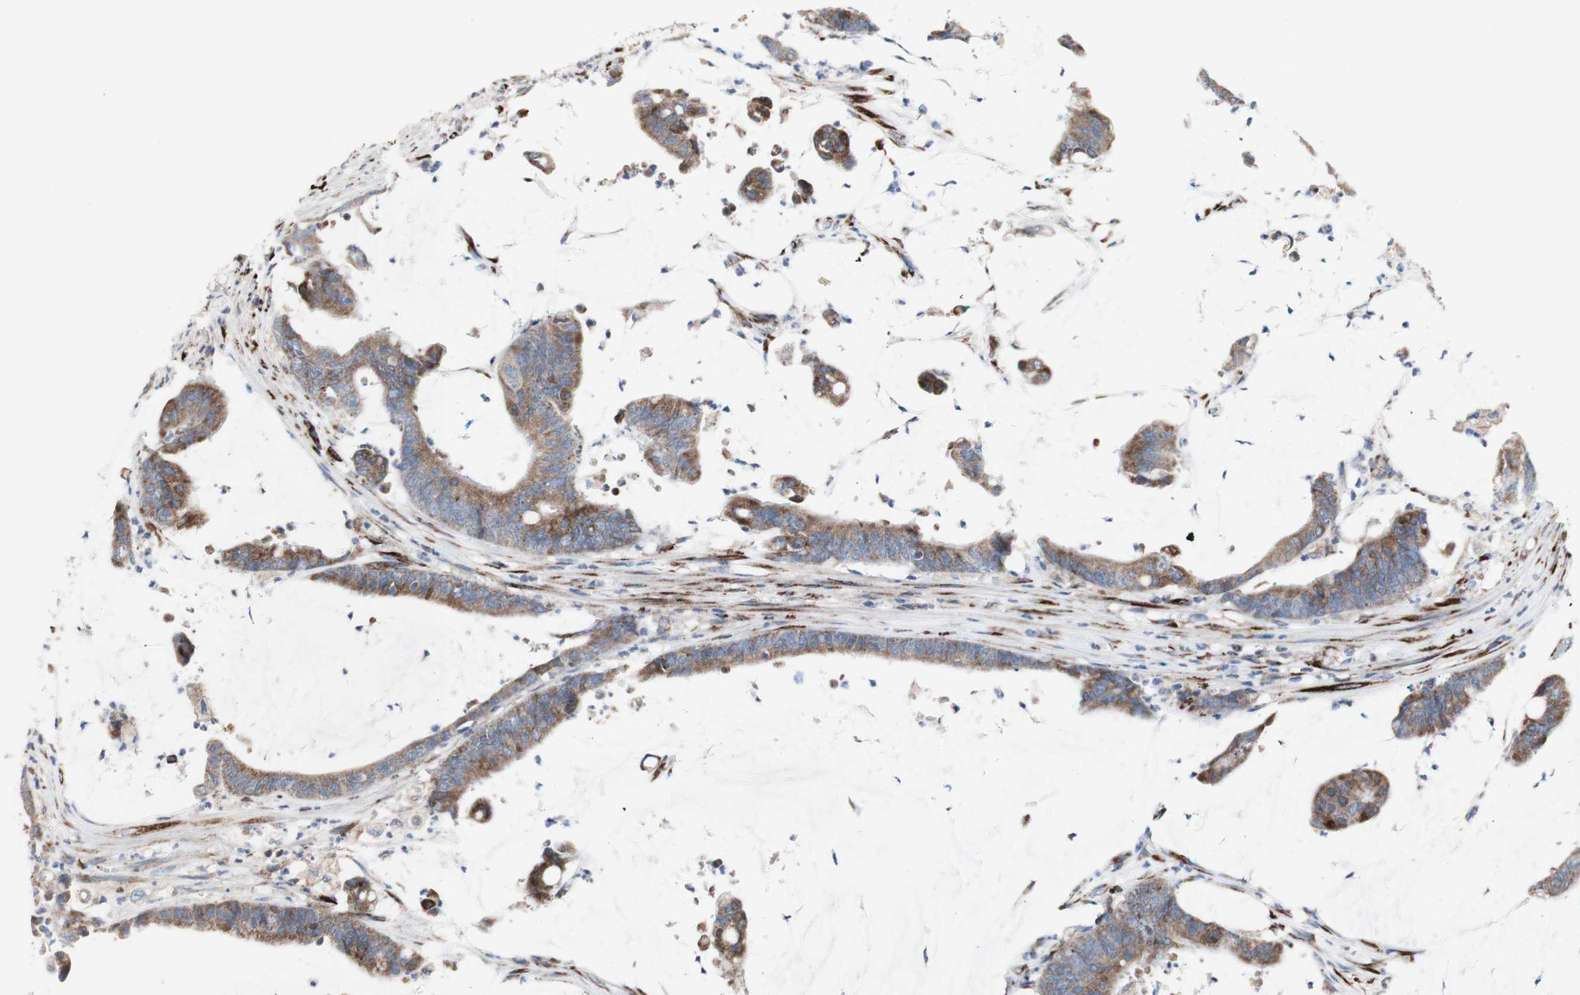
{"staining": {"intensity": "moderate", "quantity": ">75%", "location": "cytoplasmic/membranous"}, "tissue": "colorectal cancer", "cell_type": "Tumor cells", "image_type": "cancer", "snomed": [{"axis": "morphology", "description": "Adenocarcinoma, NOS"}, {"axis": "topography", "description": "Rectum"}], "caption": "A high-resolution photomicrograph shows IHC staining of colorectal adenocarcinoma, which reveals moderate cytoplasmic/membranous positivity in about >75% of tumor cells.", "gene": "AGPAT5", "patient": {"sex": "female", "age": 66}}